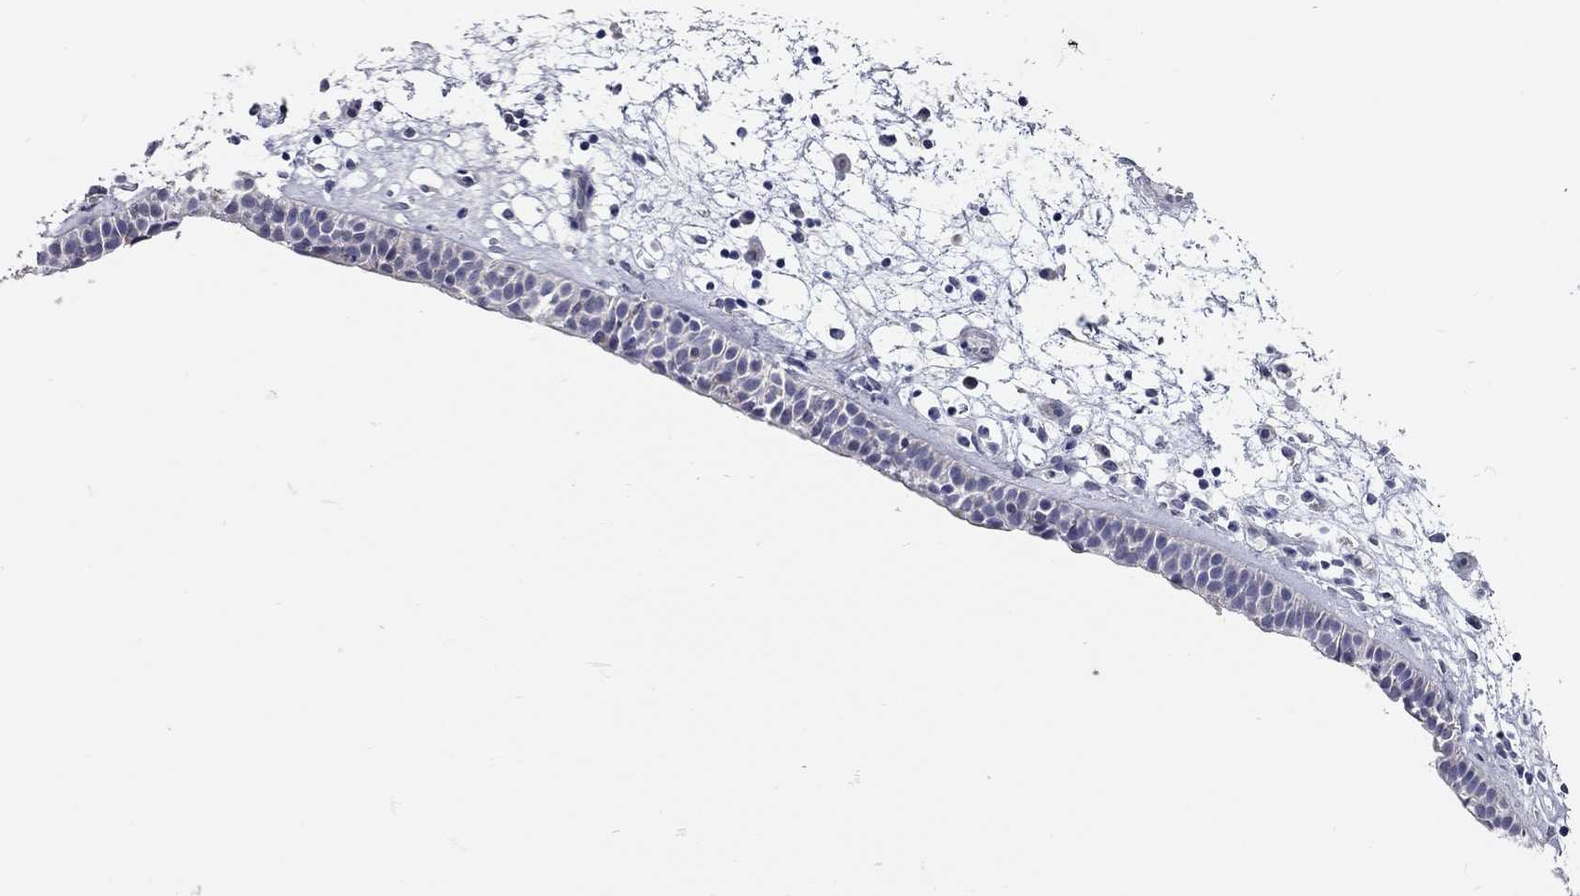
{"staining": {"intensity": "negative", "quantity": "none", "location": "none"}, "tissue": "nasopharynx", "cell_type": "Respiratory epithelial cells", "image_type": "normal", "snomed": [{"axis": "morphology", "description": "Normal tissue, NOS"}, {"axis": "morphology", "description": "Polyp, NOS"}, {"axis": "topography", "description": "Nasopharynx"}], "caption": "Respiratory epithelial cells show no significant protein staining in unremarkable nasopharynx. (Immunohistochemistry (ihc), brightfield microscopy, high magnification).", "gene": "XAGE2", "patient": {"sex": "female", "age": 56}}